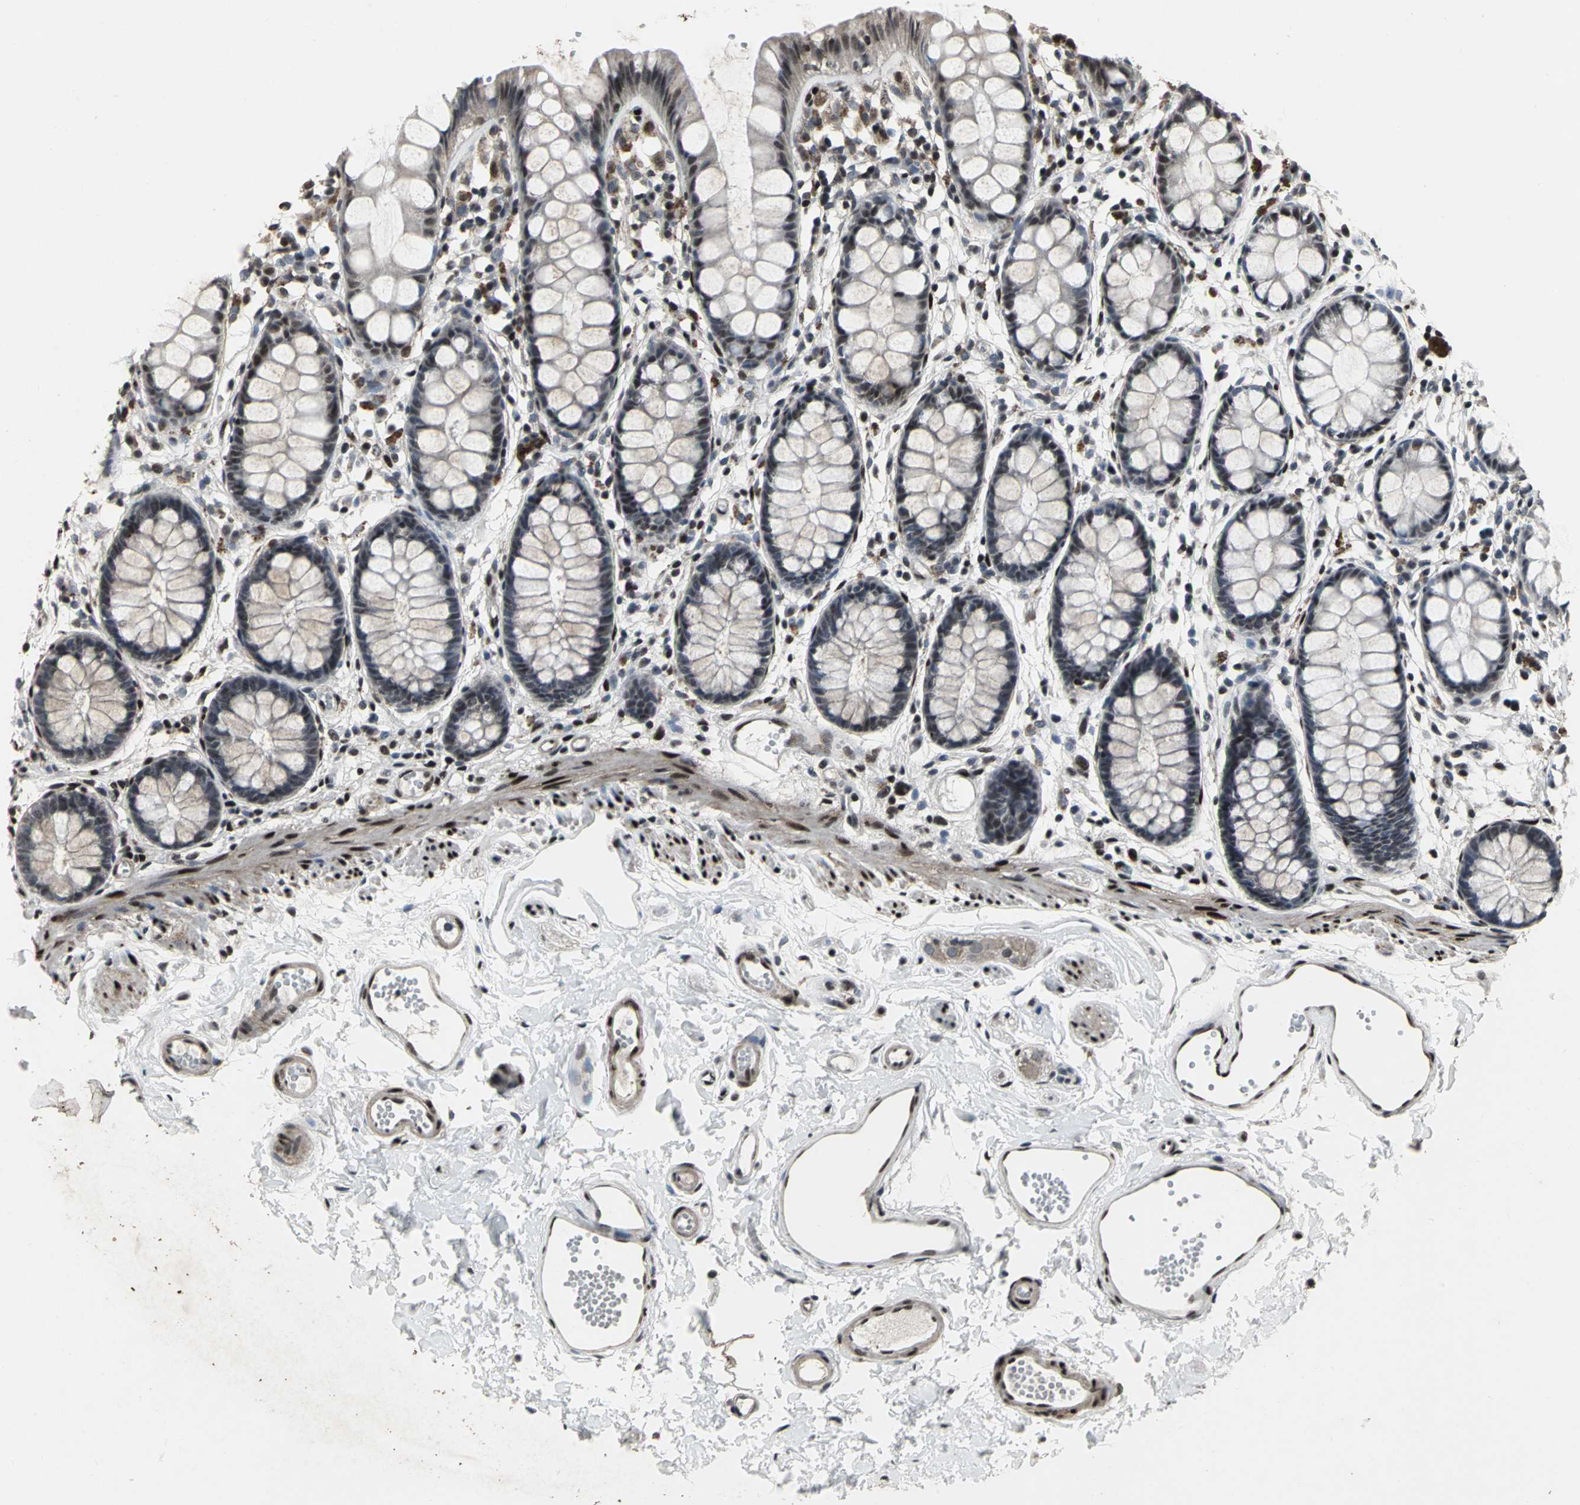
{"staining": {"intensity": "moderate", "quantity": "25%-75%", "location": "nuclear"}, "tissue": "rectum", "cell_type": "Glandular cells", "image_type": "normal", "snomed": [{"axis": "morphology", "description": "Normal tissue, NOS"}, {"axis": "topography", "description": "Rectum"}], "caption": "This is an image of IHC staining of benign rectum, which shows moderate staining in the nuclear of glandular cells.", "gene": "SRF", "patient": {"sex": "female", "age": 66}}